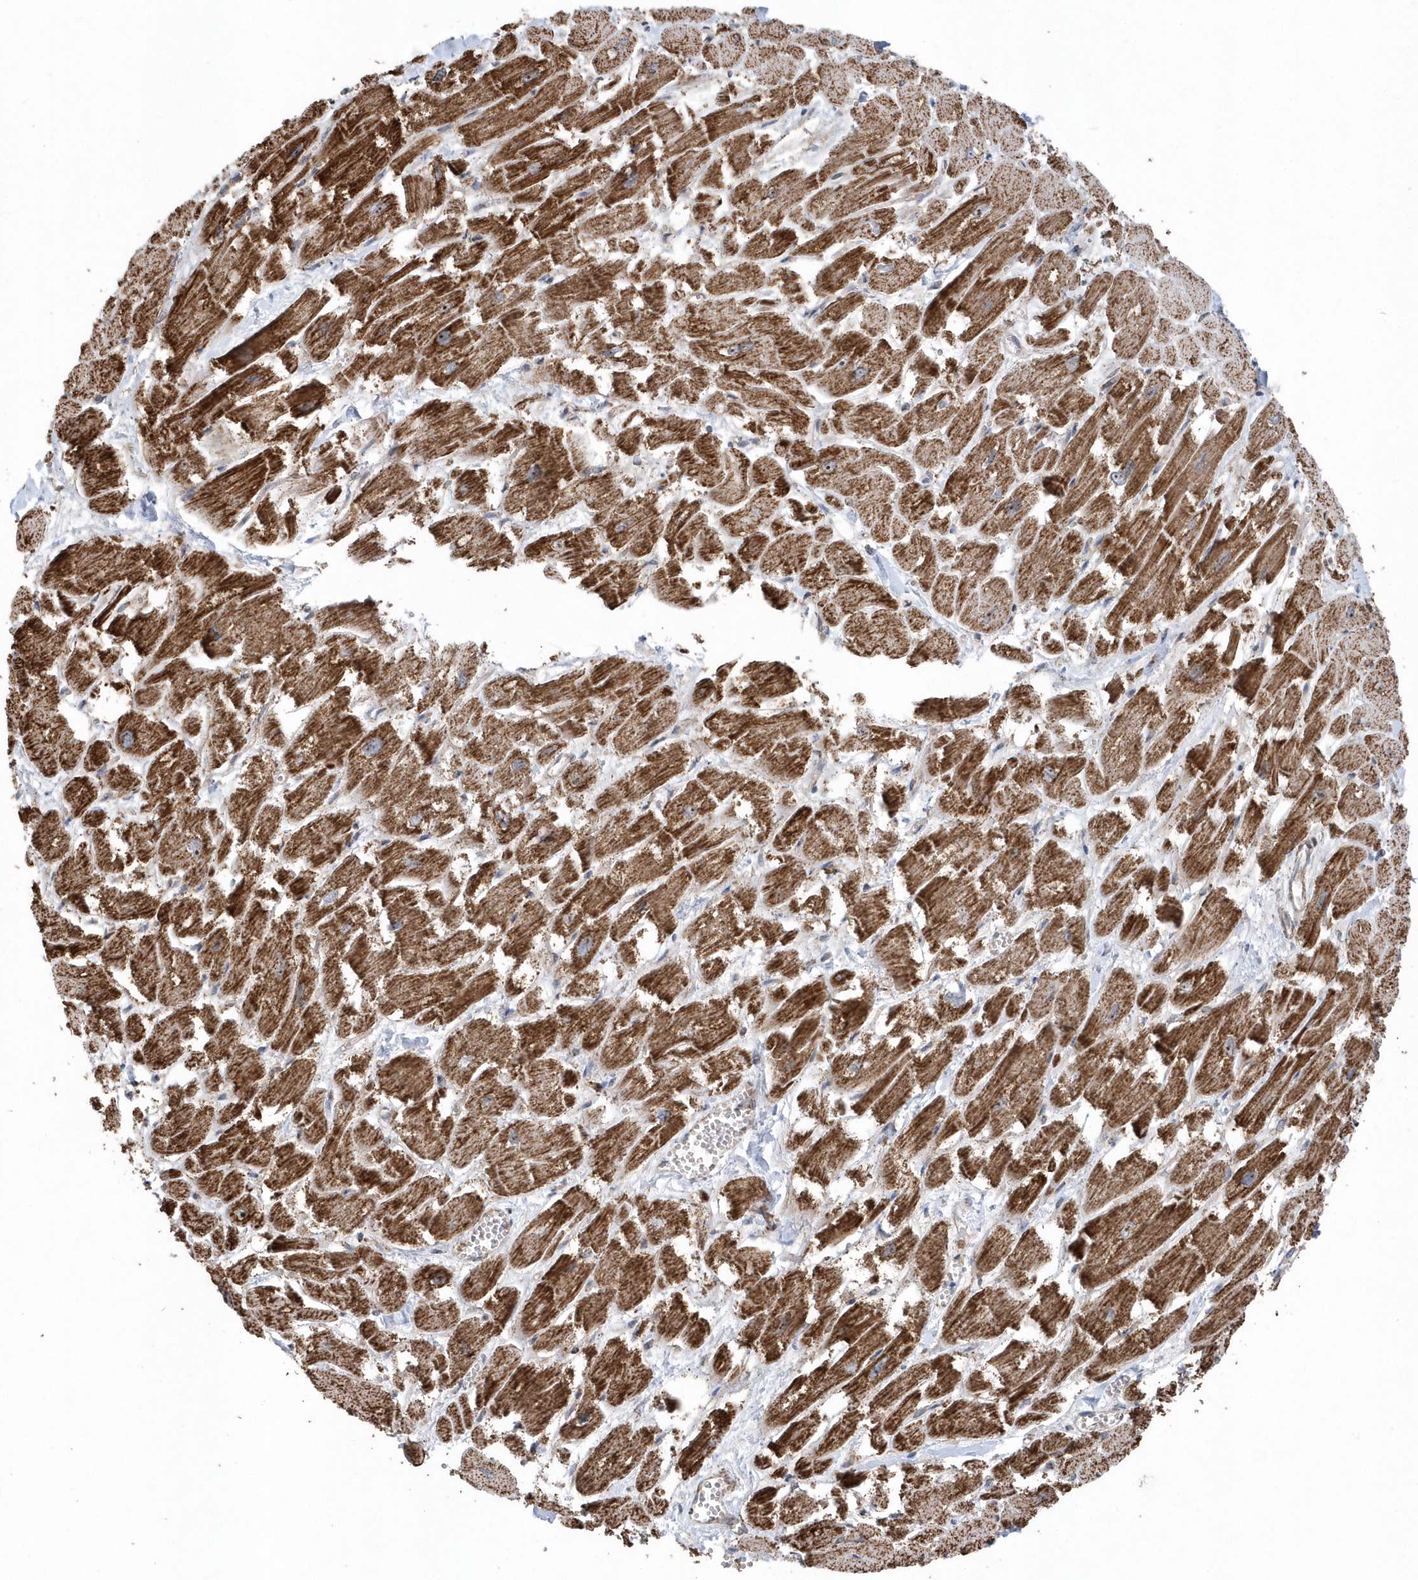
{"staining": {"intensity": "strong", "quantity": ">75%", "location": "cytoplasmic/membranous"}, "tissue": "heart muscle", "cell_type": "Cardiomyocytes", "image_type": "normal", "snomed": [{"axis": "morphology", "description": "Normal tissue, NOS"}, {"axis": "topography", "description": "Heart"}], "caption": "The photomicrograph shows staining of unremarkable heart muscle, revealing strong cytoplasmic/membranous protein positivity (brown color) within cardiomyocytes.", "gene": "PPP1R7", "patient": {"sex": "male", "age": 54}}